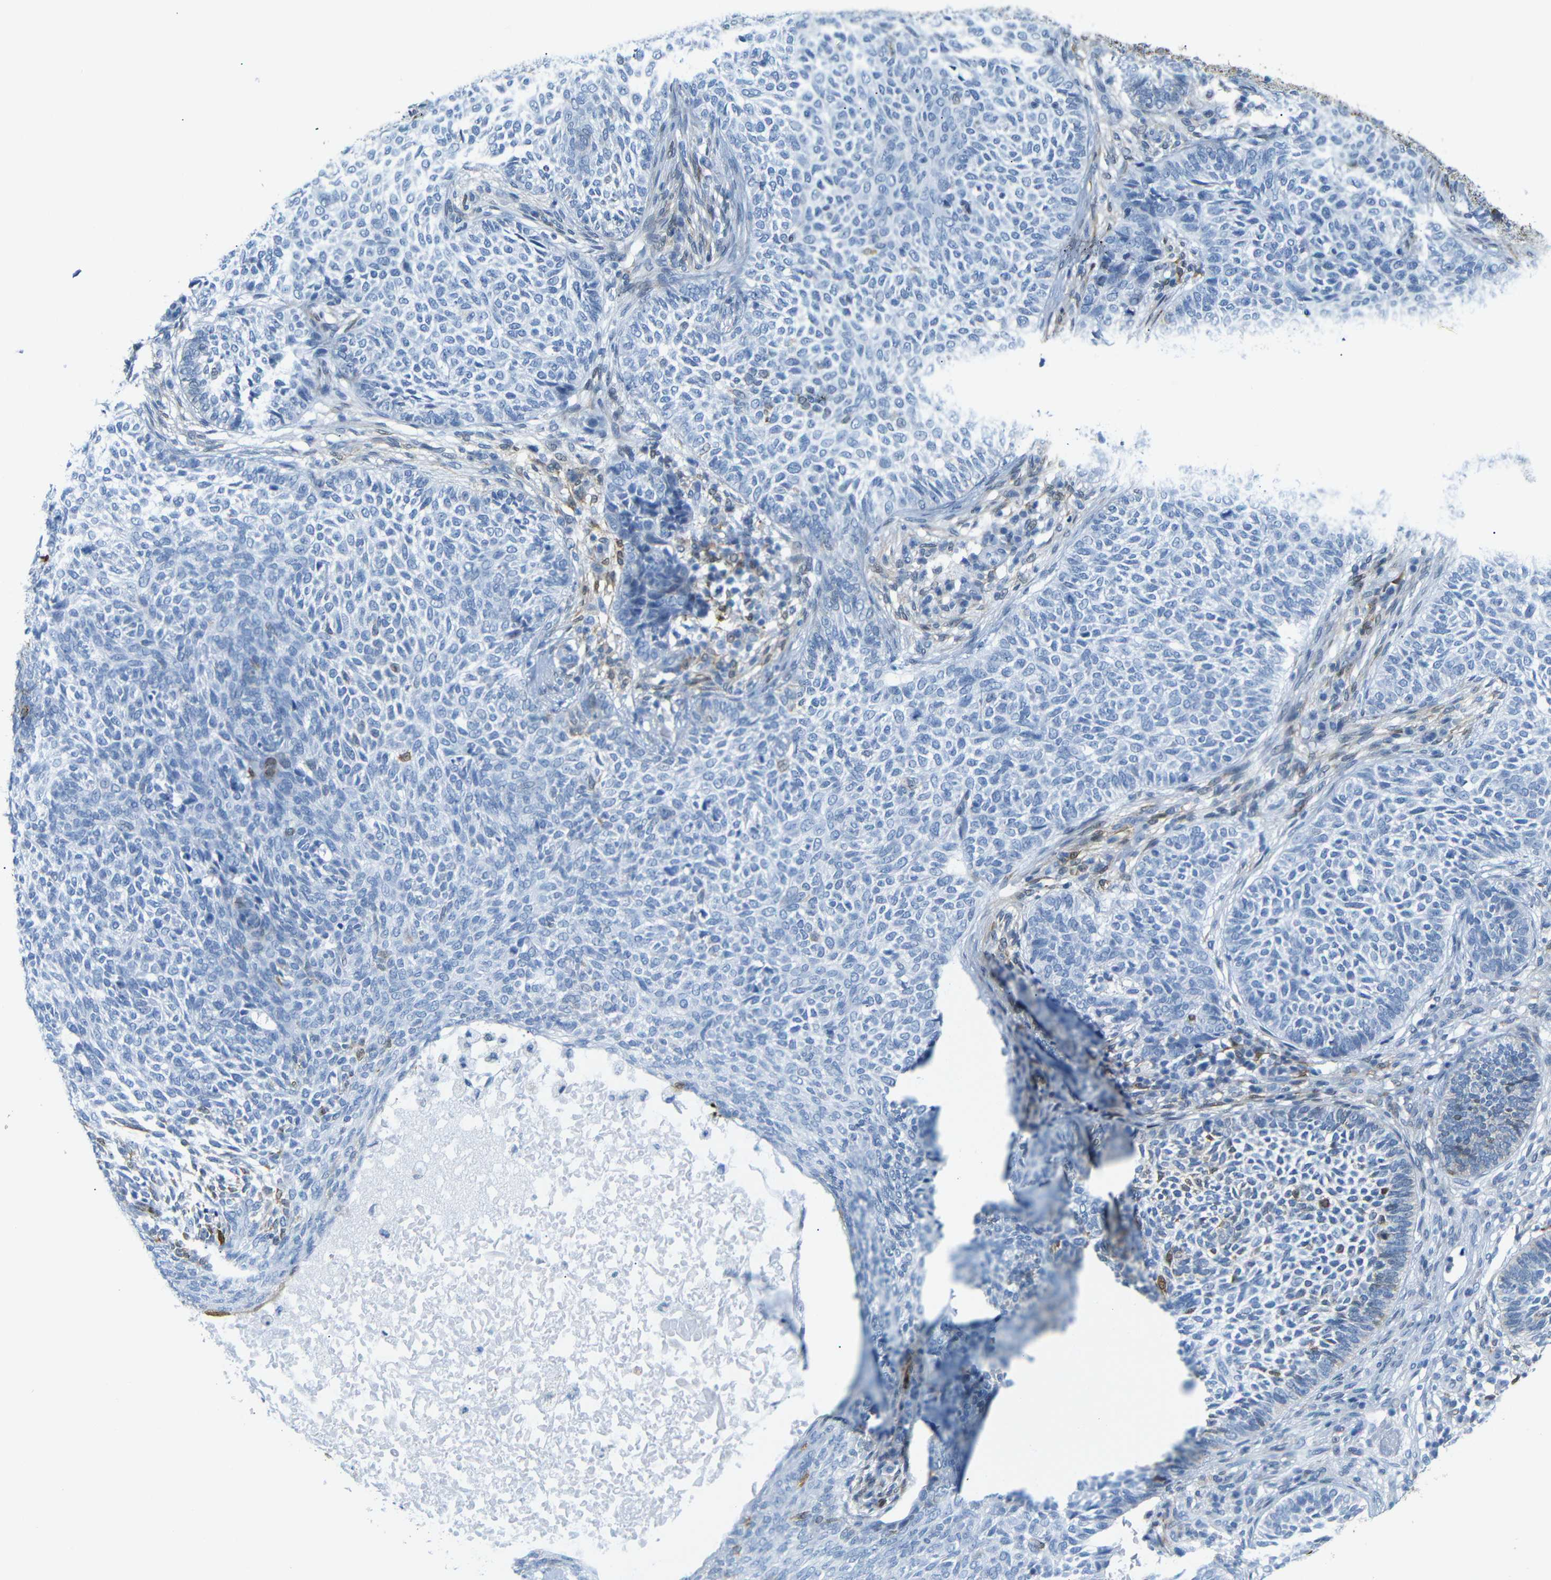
{"staining": {"intensity": "moderate", "quantity": "<25%", "location": "cytoplasmic/membranous,nuclear"}, "tissue": "skin cancer", "cell_type": "Tumor cells", "image_type": "cancer", "snomed": [{"axis": "morphology", "description": "Basal cell carcinoma"}, {"axis": "topography", "description": "Skin"}], "caption": "This histopathology image displays immunohistochemistry staining of skin cancer, with low moderate cytoplasmic/membranous and nuclear expression in approximately <25% of tumor cells.", "gene": "MT1A", "patient": {"sex": "male", "age": 87}}